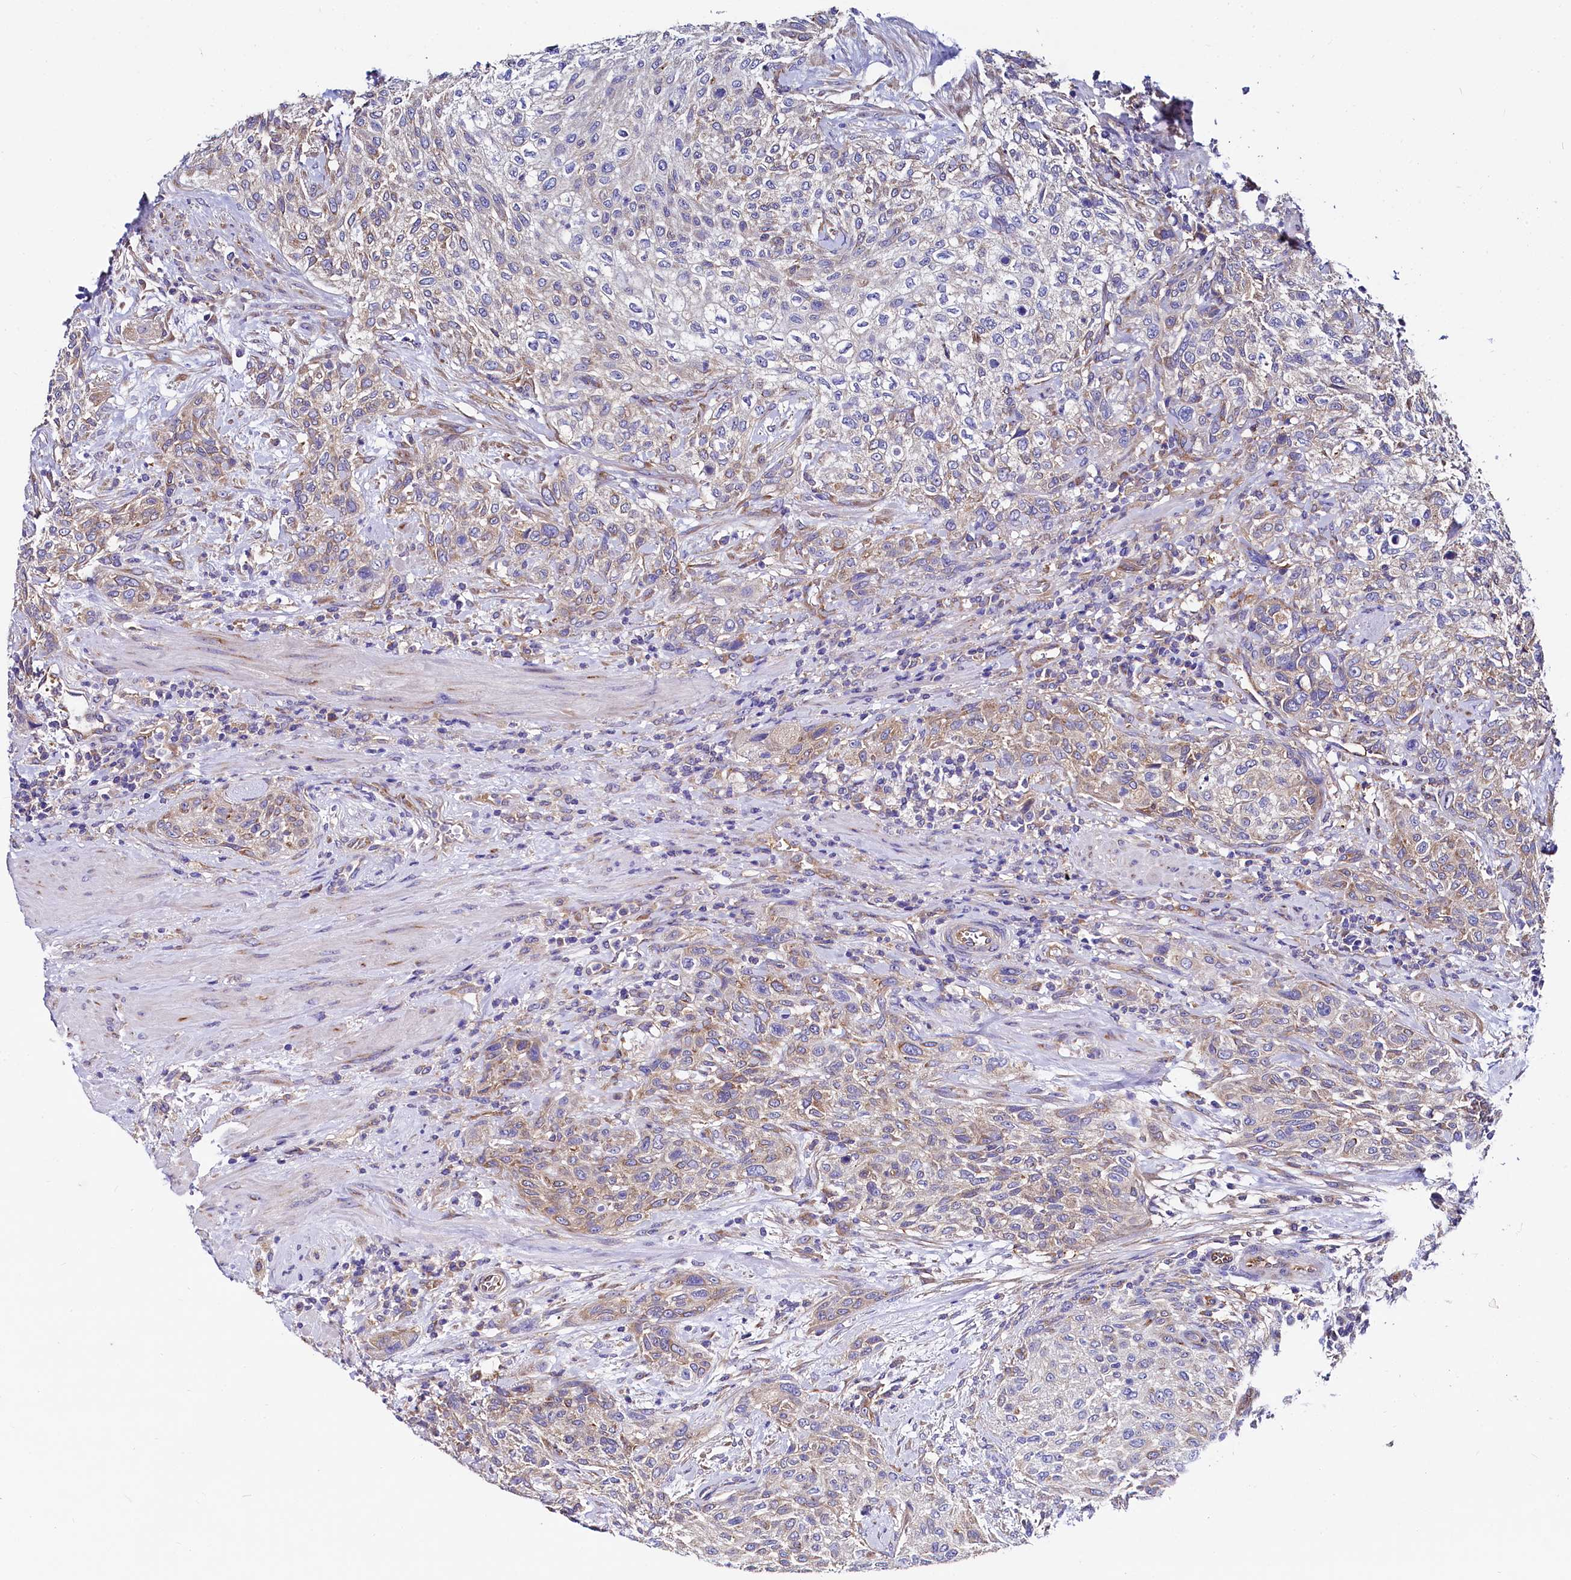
{"staining": {"intensity": "weak", "quantity": "25%-75%", "location": "cytoplasmic/membranous"}, "tissue": "urothelial cancer", "cell_type": "Tumor cells", "image_type": "cancer", "snomed": [{"axis": "morphology", "description": "Normal tissue, NOS"}, {"axis": "morphology", "description": "Urothelial carcinoma, NOS"}, {"axis": "topography", "description": "Urinary bladder"}, {"axis": "topography", "description": "Peripheral nerve tissue"}], "caption": "High-power microscopy captured an IHC micrograph of urothelial cancer, revealing weak cytoplasmic/membranous staining in about 25%-75% of tumor cells.", "gene": "QARS1", "patient": {"sex": "male", "age": 35}}